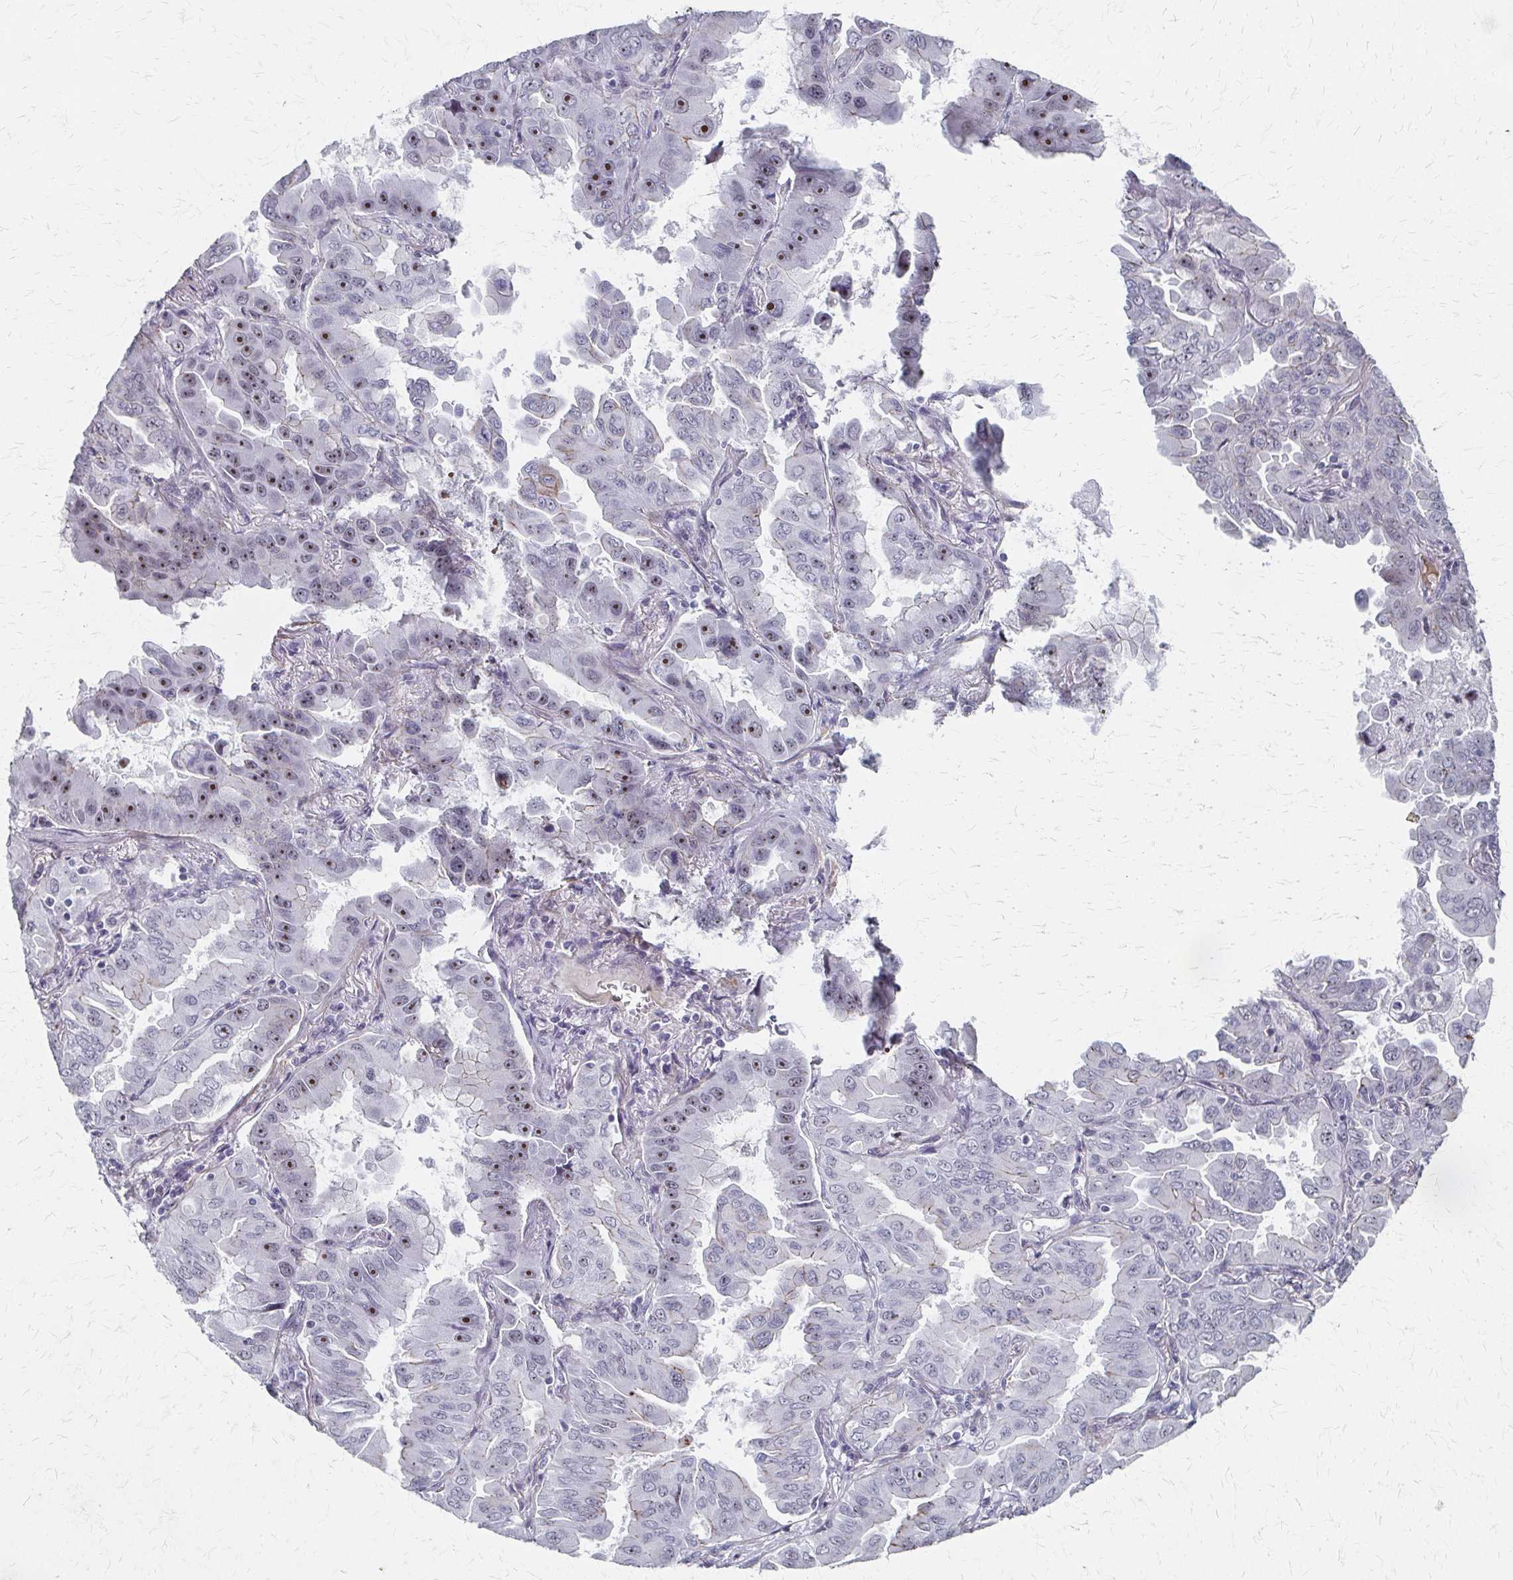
{"staining": {"intensity": "moderate", "quantity": "<25%", "location": "nuclear"}, "tissue": "lung cancer", "cell_type": "Tumor cells", "image_type": "cancer", "snomed": [{"axis": "morphology", "description": "Adenocarcinoma, NOS"}, {"axis": "topography", "description": "Lung"}], "caption": "Immunohistochemical staining of human adenocarcinoma (lung) reveals moderate nuclear protein positivity in about <25% of tumor cells.", "gene": "PES1", "patient": {"sex": "male", "age": 64}}